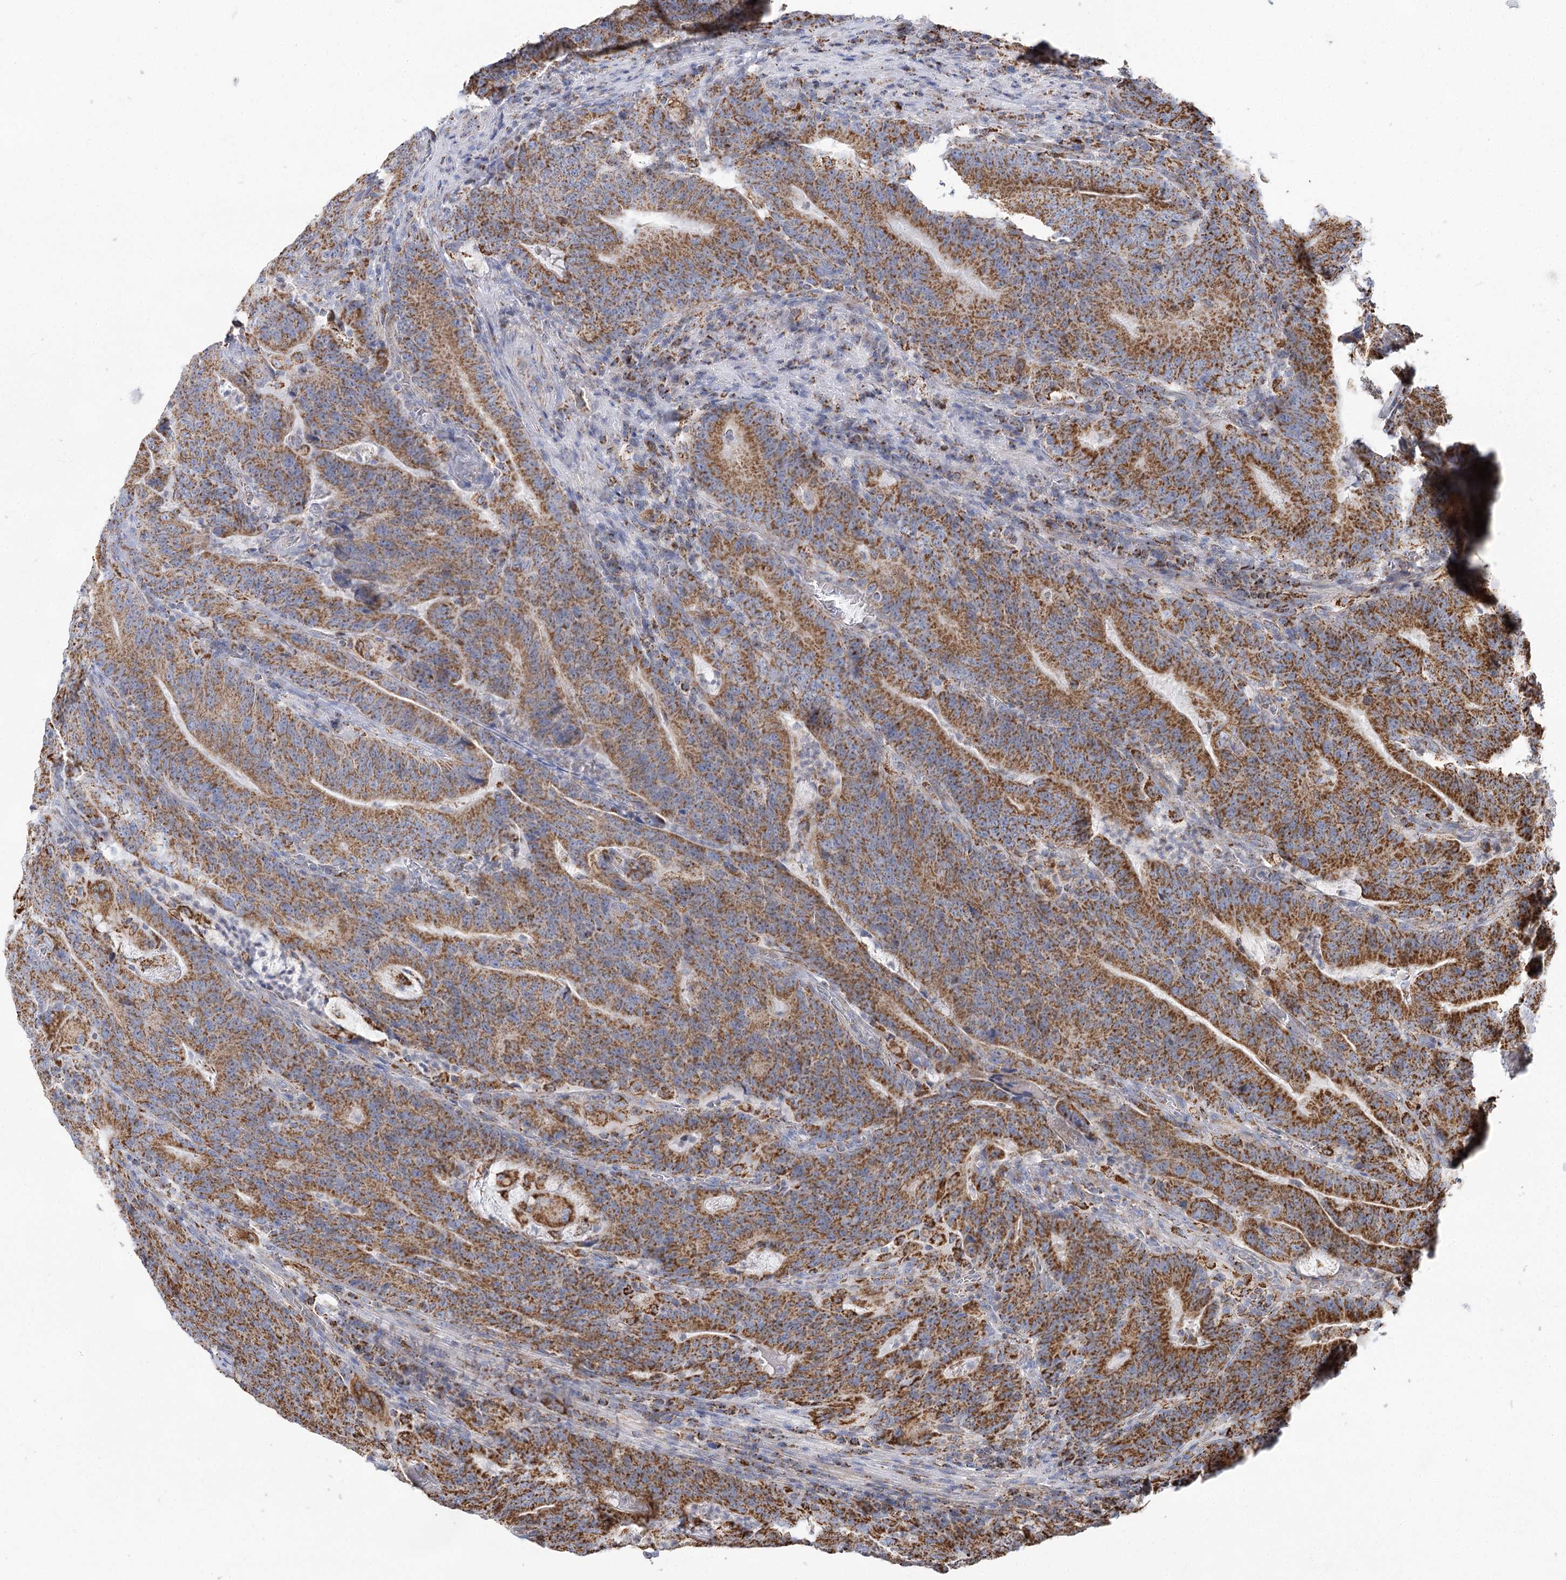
{"staining": {"intensity": "strong", "quantity": ">75%", "location": "cytoplasmic/membranous"}, "tissue": "colorectal cancer", "cell_type": "Tumor cells", "image_type": "cancer", "snomed": [{"axis": "morphology", "description": "Normal tissue, NOS"}, {"axis": "morphology", "description": "Adenocarcinoma, NOS"}, {"axis": "topography", "description": "Colon"}], "caption": "Immunohistochemistry (IHC) staining of adenocarcinoma (colorectal), which demonstrates high levels of strong cytoplasmic/membranous expression in approximately >75% of tumor cells indicating strong cytoplasmic/membranous protein positivity. The staining was performed using DAB (3,3'-diaminobenzidine) (brown) for protein detection and nuclei were counterstained in hematoxylin (blue).", "gene": "NADK2", "patient": {"sex": "female", "age": 75}}